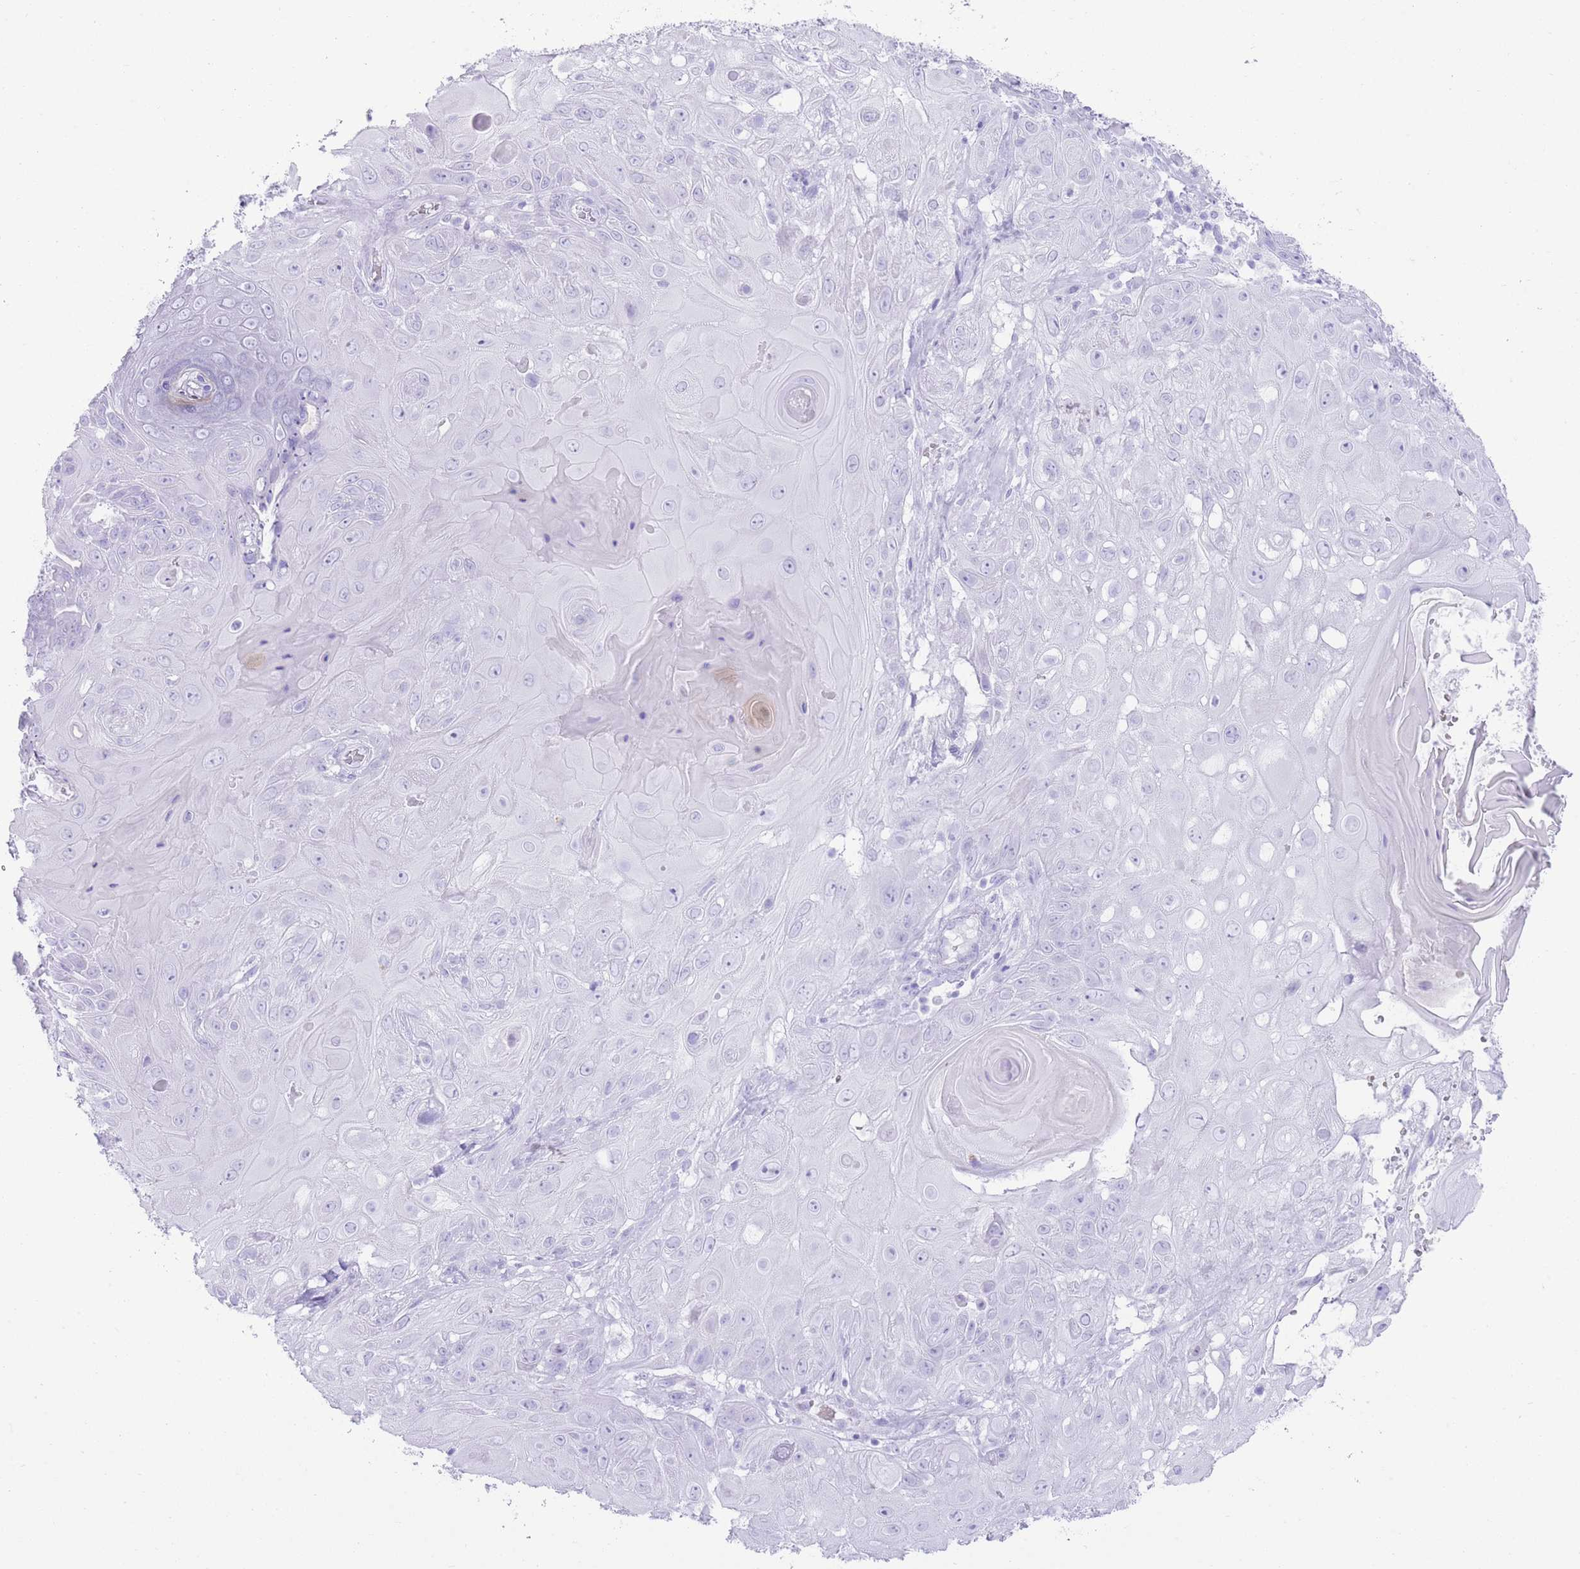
{"staining": {"intensity": "negative", "quantity": "none", "location": "none"}, "tissue": "skin cancer", "cell_type": "Tumor cells", "image_type": "cancer", "snomed": [{"axis": "morphology", "description": "Normal tissue, NOS"}, {"axis": "morphology", "description": "Squamous cell carcinoma, NOS"}, {"axis": "topography", "description": "Skin"}, {"axis": "topography", "description": "Cartilage tissue"}], "caption": "Tumor cells are negative for brown protein staining in skin squamous cell carcinoma.", "gene": "ELOA2", "patient": {"sex": "female", "age": 79}}